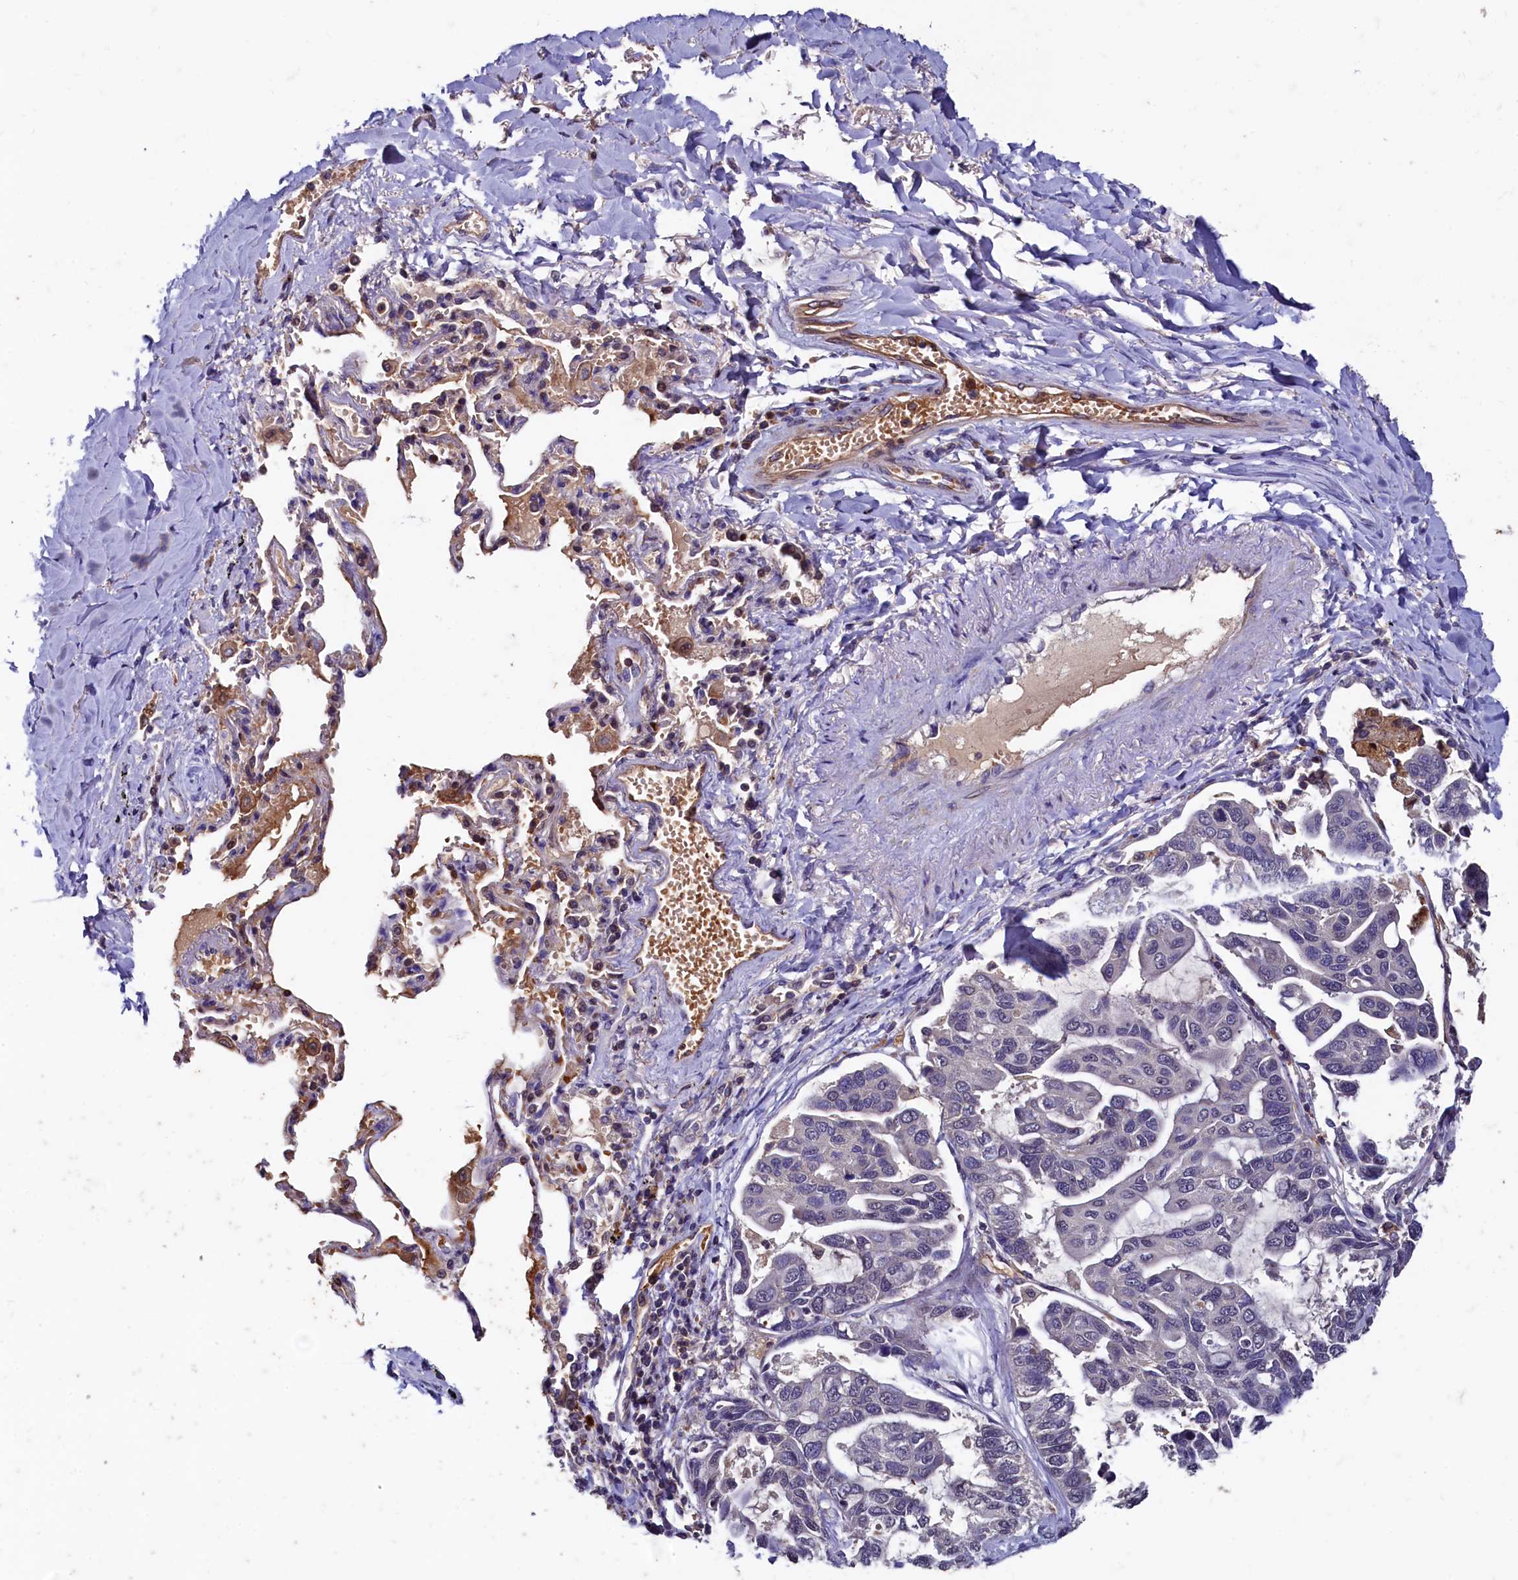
{"staining": {"intensity": "negative", "quantity": "none", "location": "none"}, "tissue": "lung cancer", "cell_type": "Tumor cells", "image_type": "cancer", "snomed": [{"axis": "morphology", "description": "Adenocarcinoma, NOS"}, {"axis": "topography", "description": "Lung"}], "caption": "The photomicrograph exhibits no significant positivity in tumor cells of lung cancer (adenocarcinoma).", "gene": "CSTPP1", "patient": {"sex": "male", "age": 64}}